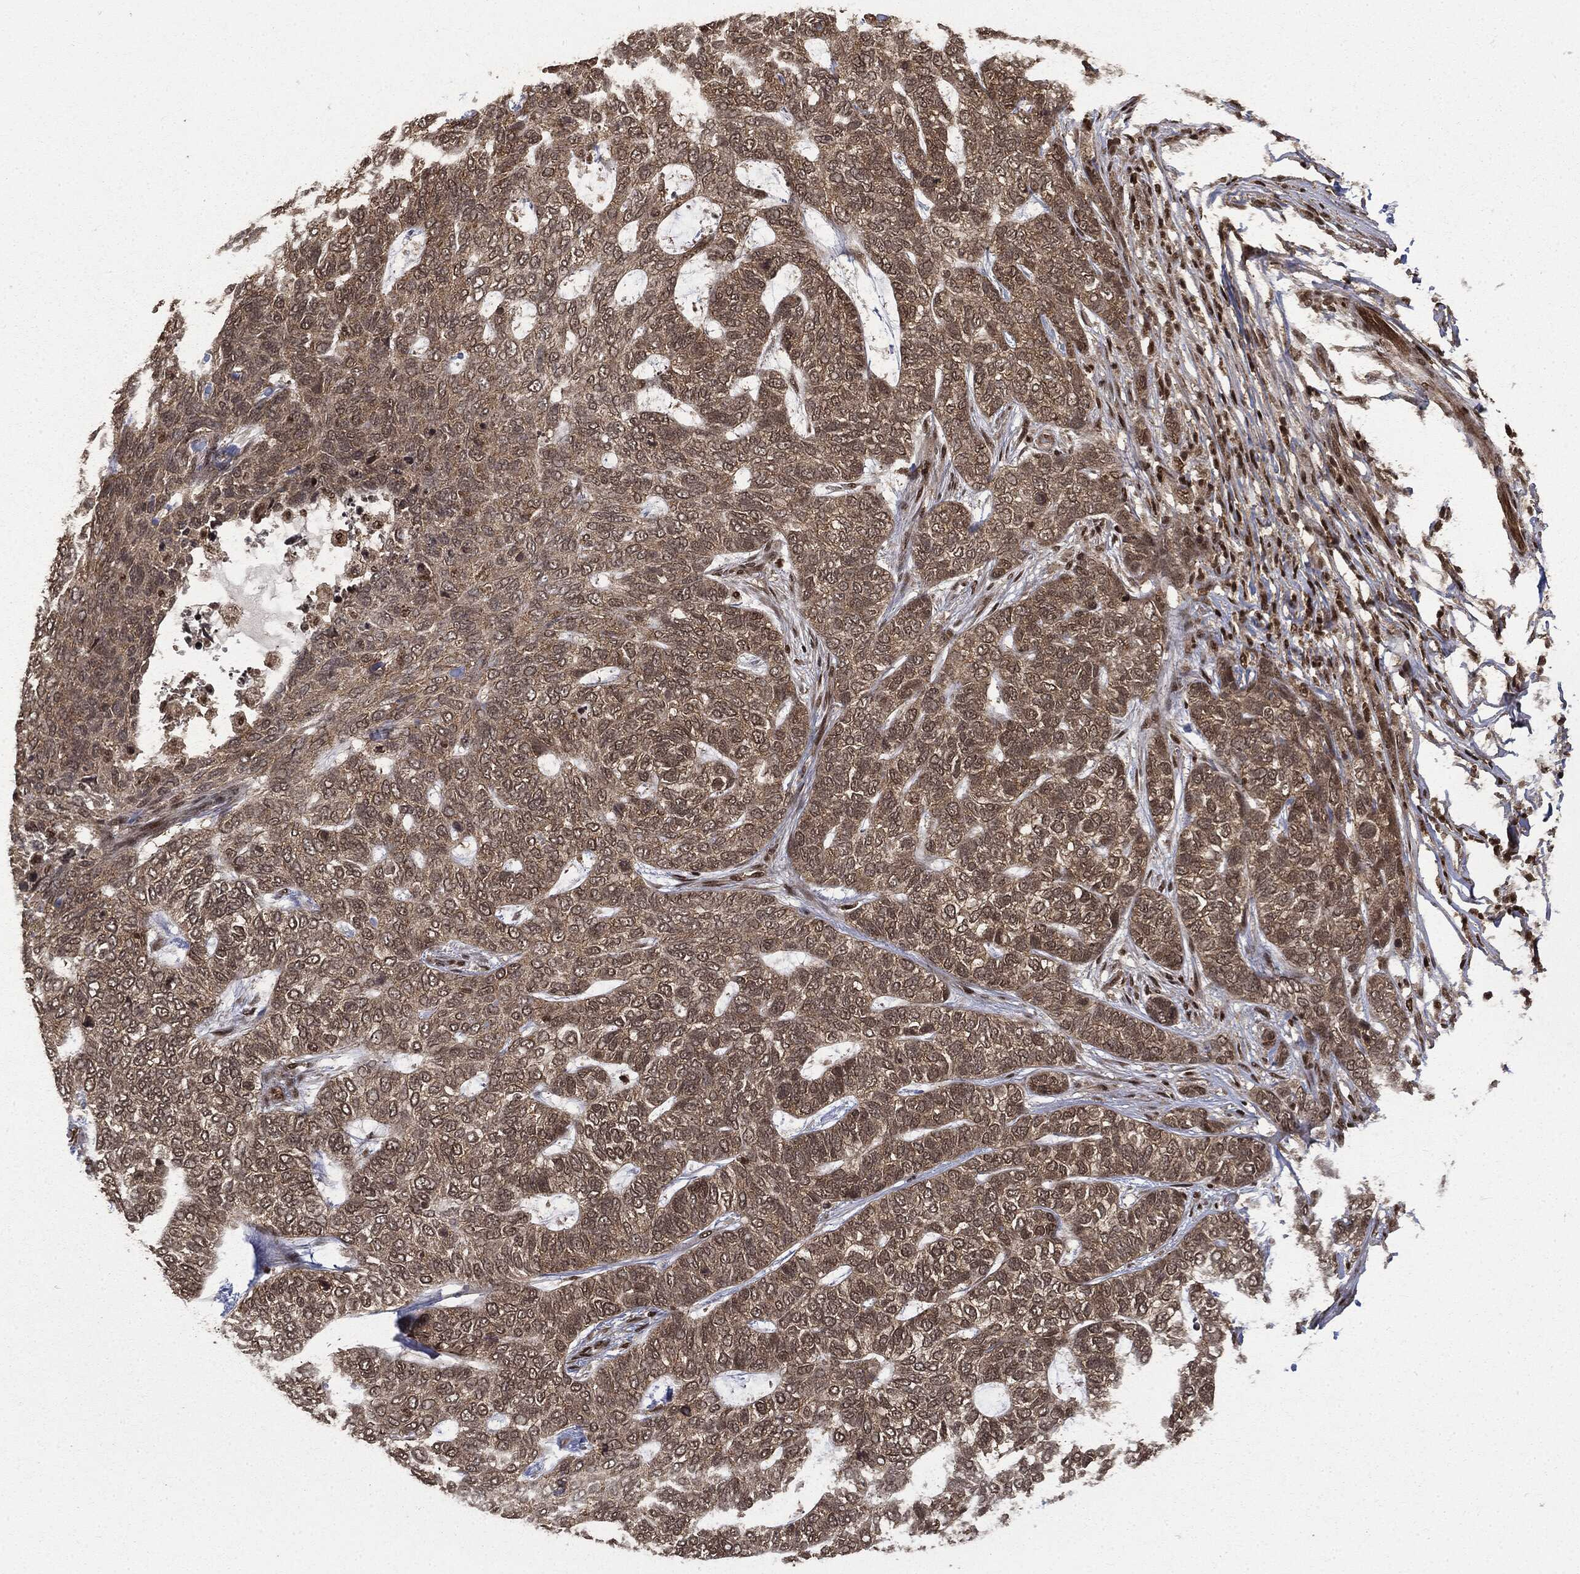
{"staining": {"intensity": "negative", "quantity": "none", "location": "none"}, "tissue": "skin cancer", "cell_type": "Tumor cells", "image_type": "cancer", "snomed": [{"axis": "morphology", "description": "Basal cell carcinoma"}, {"axis": "topography", "description": "Skin"}], "caption": "An IHC image of skin basal cell carcinoma is shown. There is no staining in tumor cells of skin basal cell carcinoma.", "gene": "CTDP1", "patient": {"sex": "female", "age": 65}}